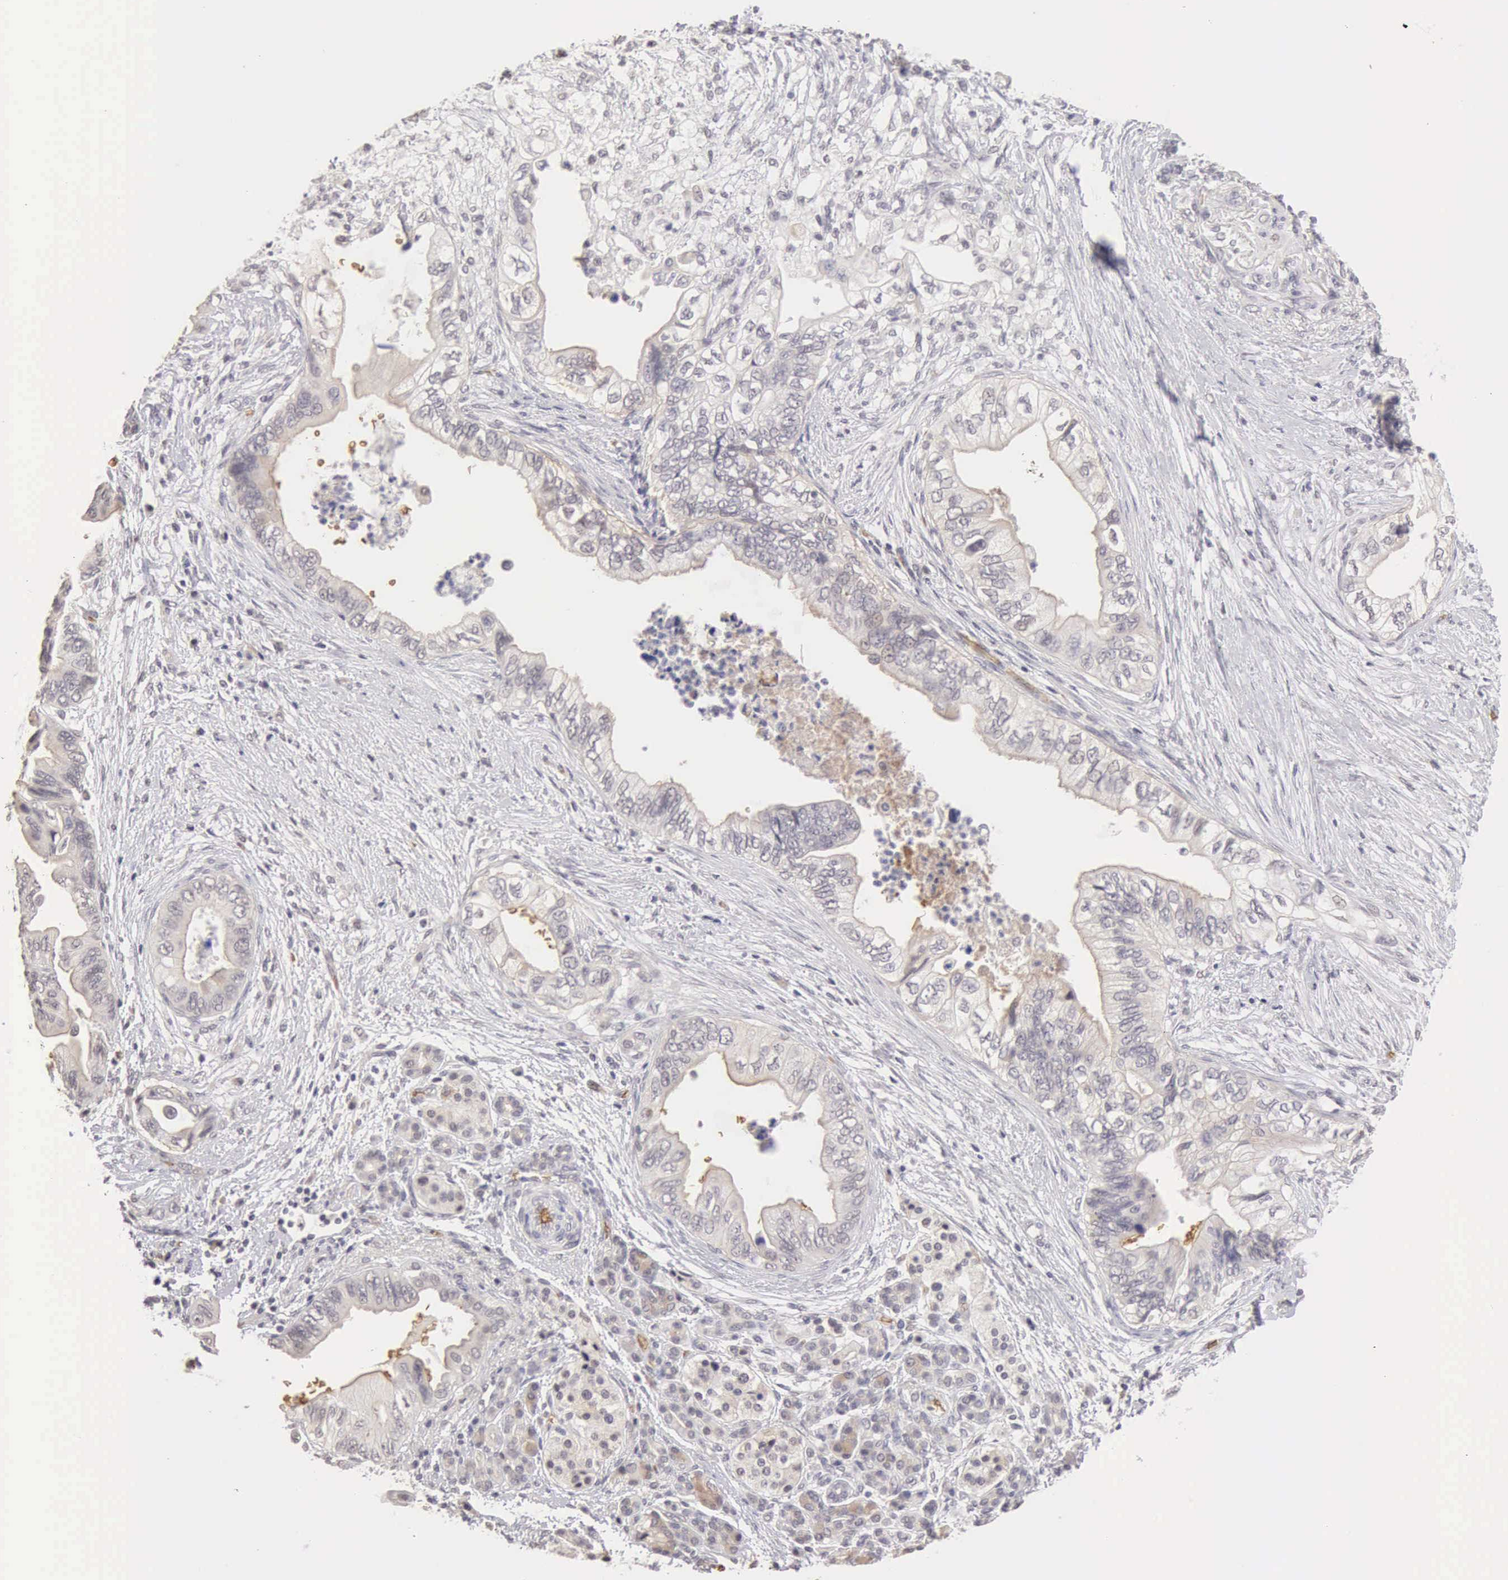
{"staining": {"intensity": "negative", "quantity": "none", "location": "none"}, "tissue": "pancreatic cancer", "cell_type": "Tumor cells", "image_type": "cancer", "snomed": [{"axis": "morphology", "description": "Adenocarcinoma, NOS"}, {"axis": "topography", "description": "Pancreas"}], "caption": "Pancreatic cancer was stained to show a protein in brown. There is no significant staining in tumor cells.", "gene": "CFI", "patient": {"sex": "female", "age": 66}}